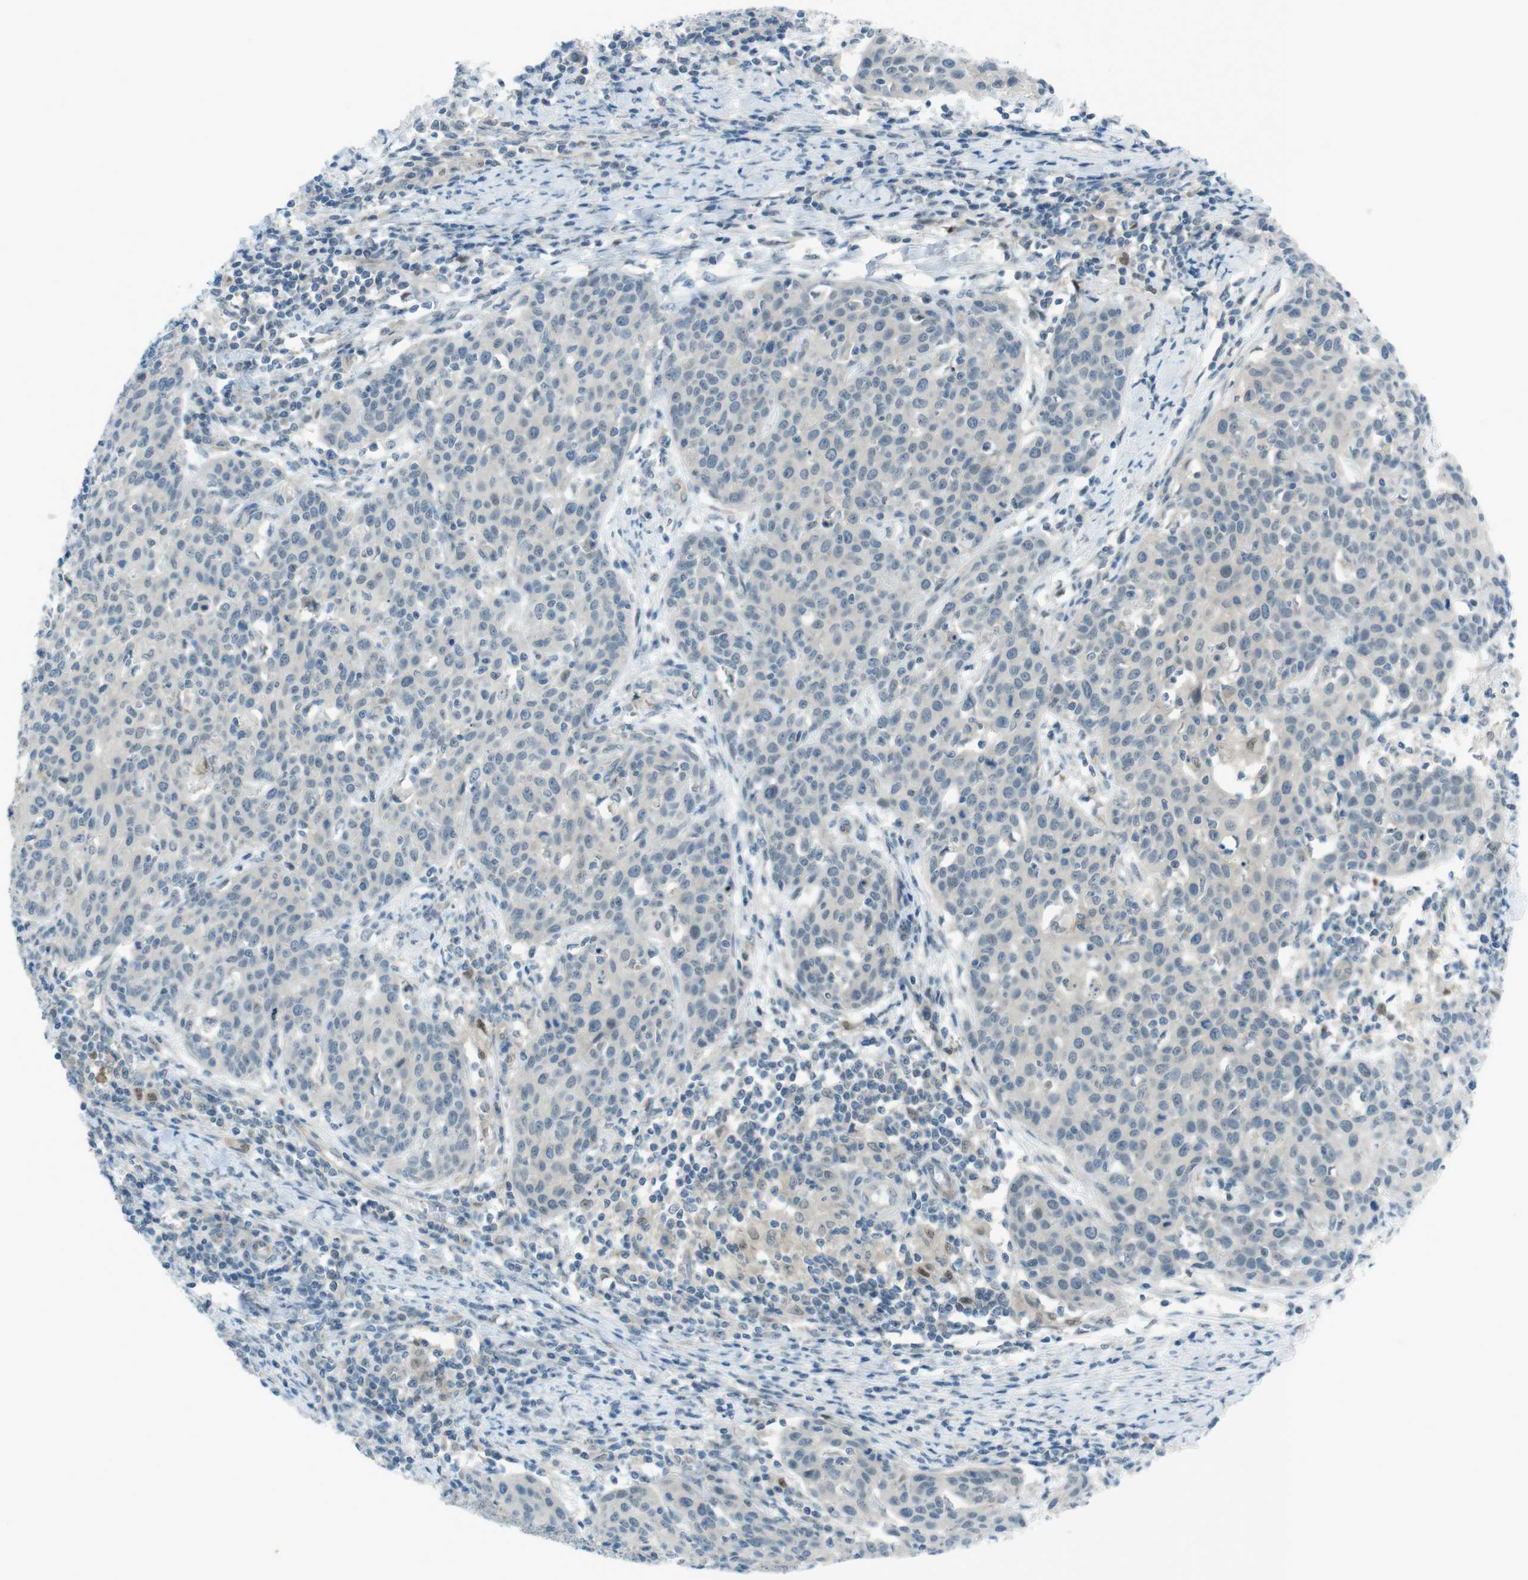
{"staining": {"intensity": "negative", "quantity": "none", "location": "none"}, "tissue": "cervical cancer", "cell_type": "Tumor cells", "image_type": "cancer", "snomed": [{"axis": "morphology", "description": "Squamous cell carcinoma, NOS"}, {"axis": "topography", "description": "Cervix"}], "caption": "Immunohistochemistry (IHC) image of squamous cell carcinoma (cervical) stained for a protein (brown), which displays no expression in tumor cells. (Immunohistochemistry, brightfield microscopy, high magnification).", "gene": "ZDHHC20", "patient": {"sex": "female", "age": 38}}